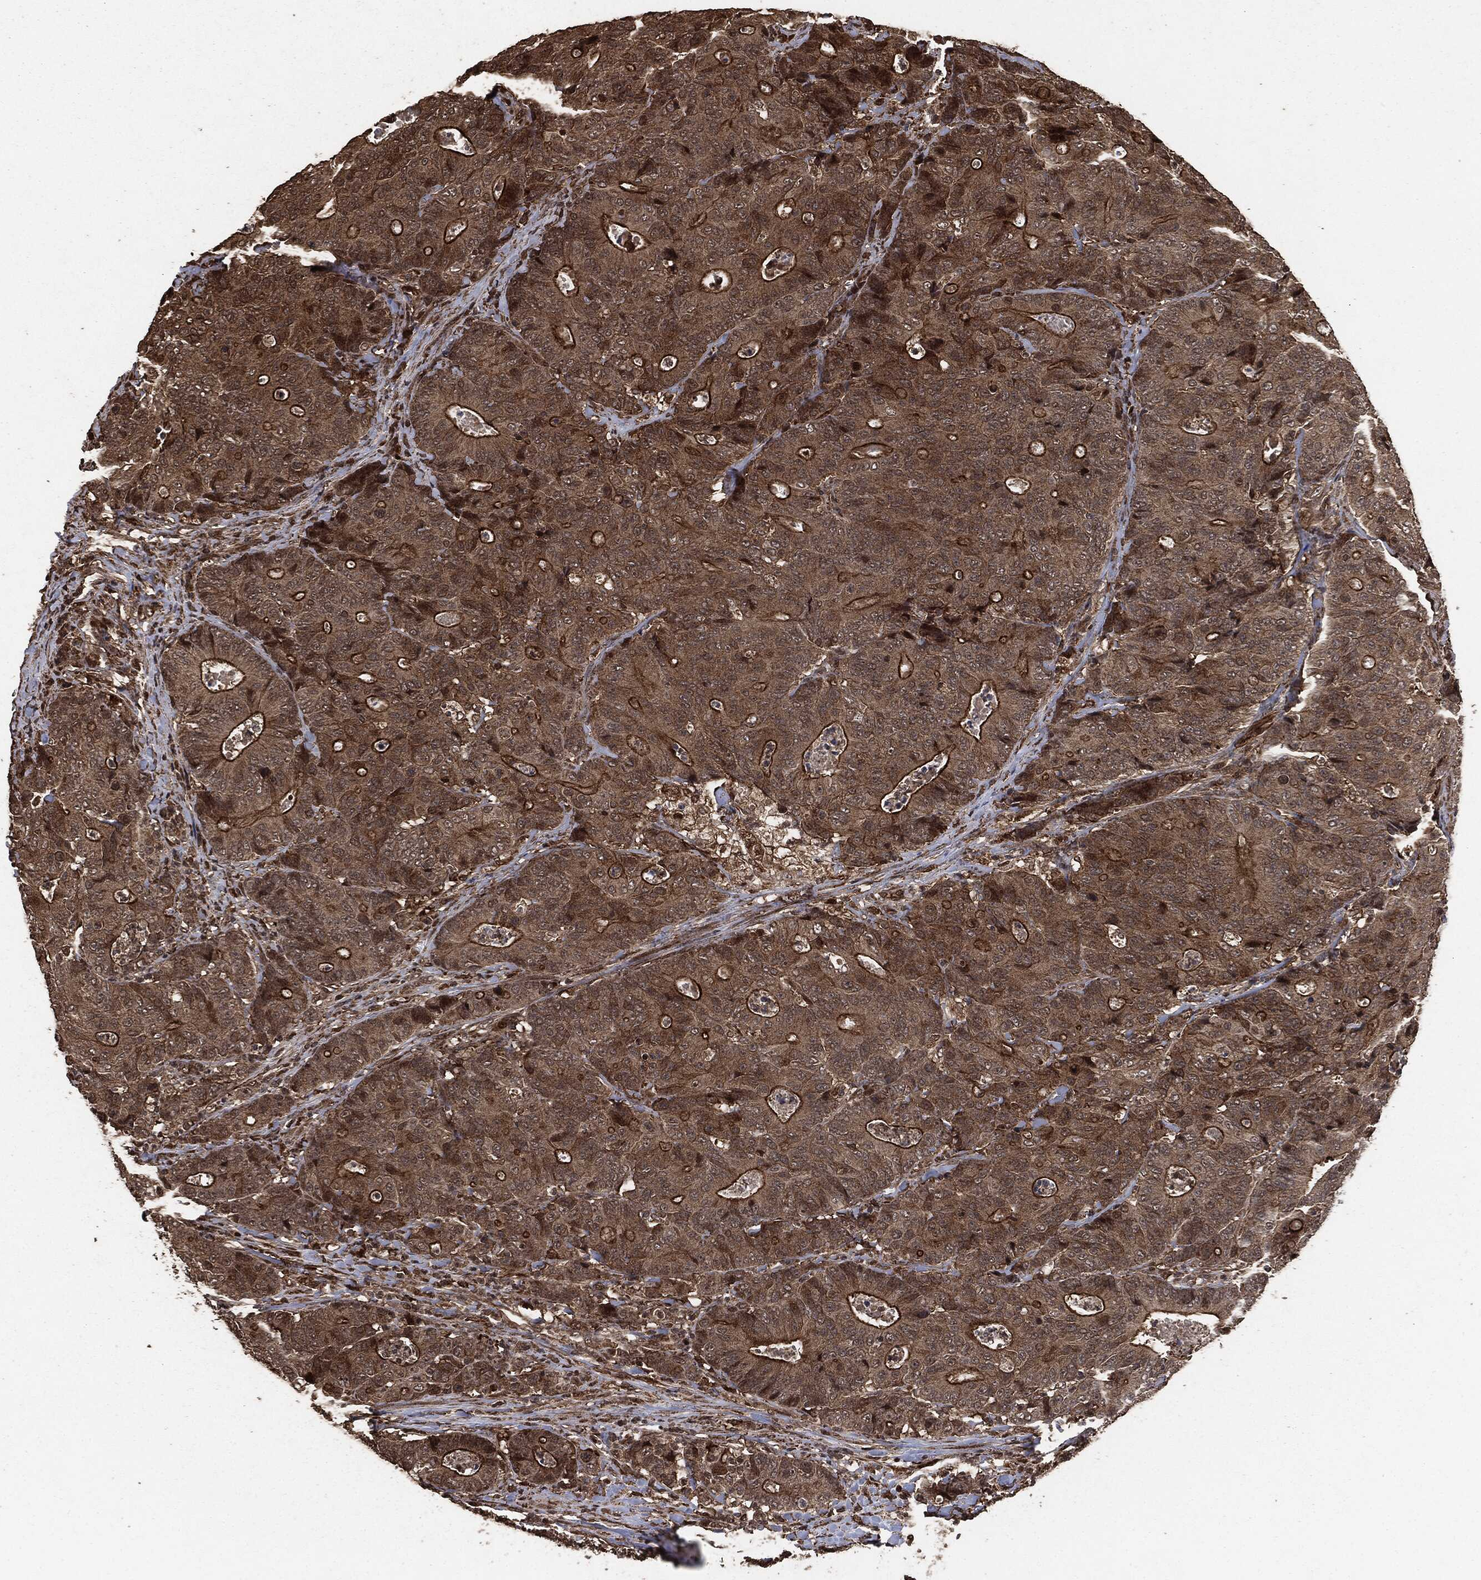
{"staining": {"intensity": "strong", "quantity": "<25%", "location": "cytoplasmic/membranous,nuclear"}, "tissue": "colorectal cancer", "cell_type": "Tumor cells", "image_type": "cancer", "snomed": [{"axis": "morphology", "description": "Adenocarcinoma, NOS"}, {"axis": "topography", "description": "Colon"}], "caption": "This is a photomicrograph of immunohistochemistry staining of colorectal adenocarcinoma, which shows strong expression in the cytoplasmic/membranous and nuclear of tumor cells.", "gene": "EGFR", "patient": {"sex": "male", "age": 70}}